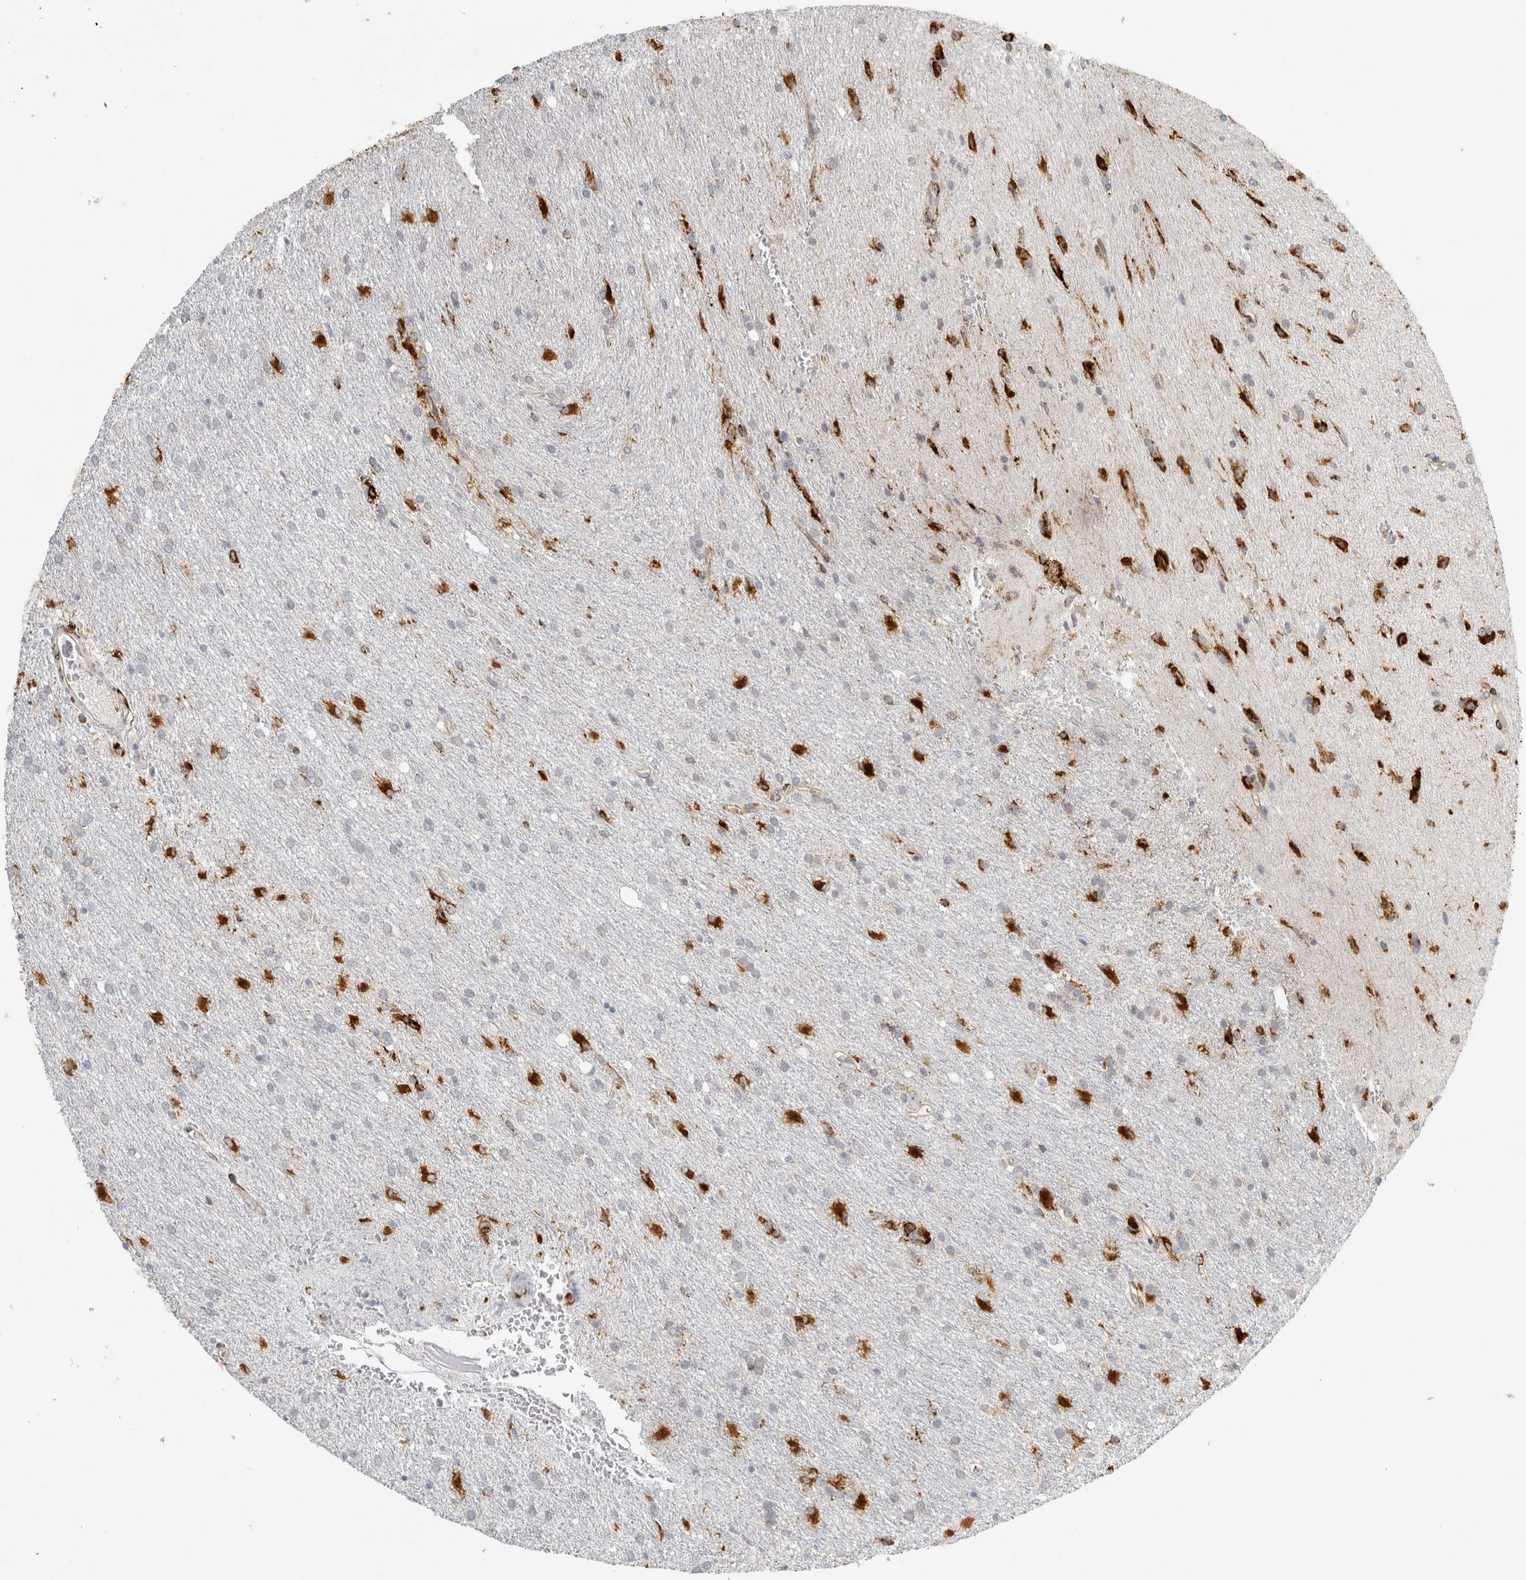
{"staining": {"intensity": "negative", "quantity": "none", "location": "none"}, "tissue": "glioma", "cell_type": "Tumor cells", "image_type": "cancer", "snomed": [{"axis": "morphology", "description": "Glioma, malignant, High grade"}, {"axis": "topography", "description": "Brain"}], "caption": "The photomicrograph exhibits no staining of tumor cells in glioma.", "gene": "OSTN", "patient": {"sex": "female", "age": 57}}